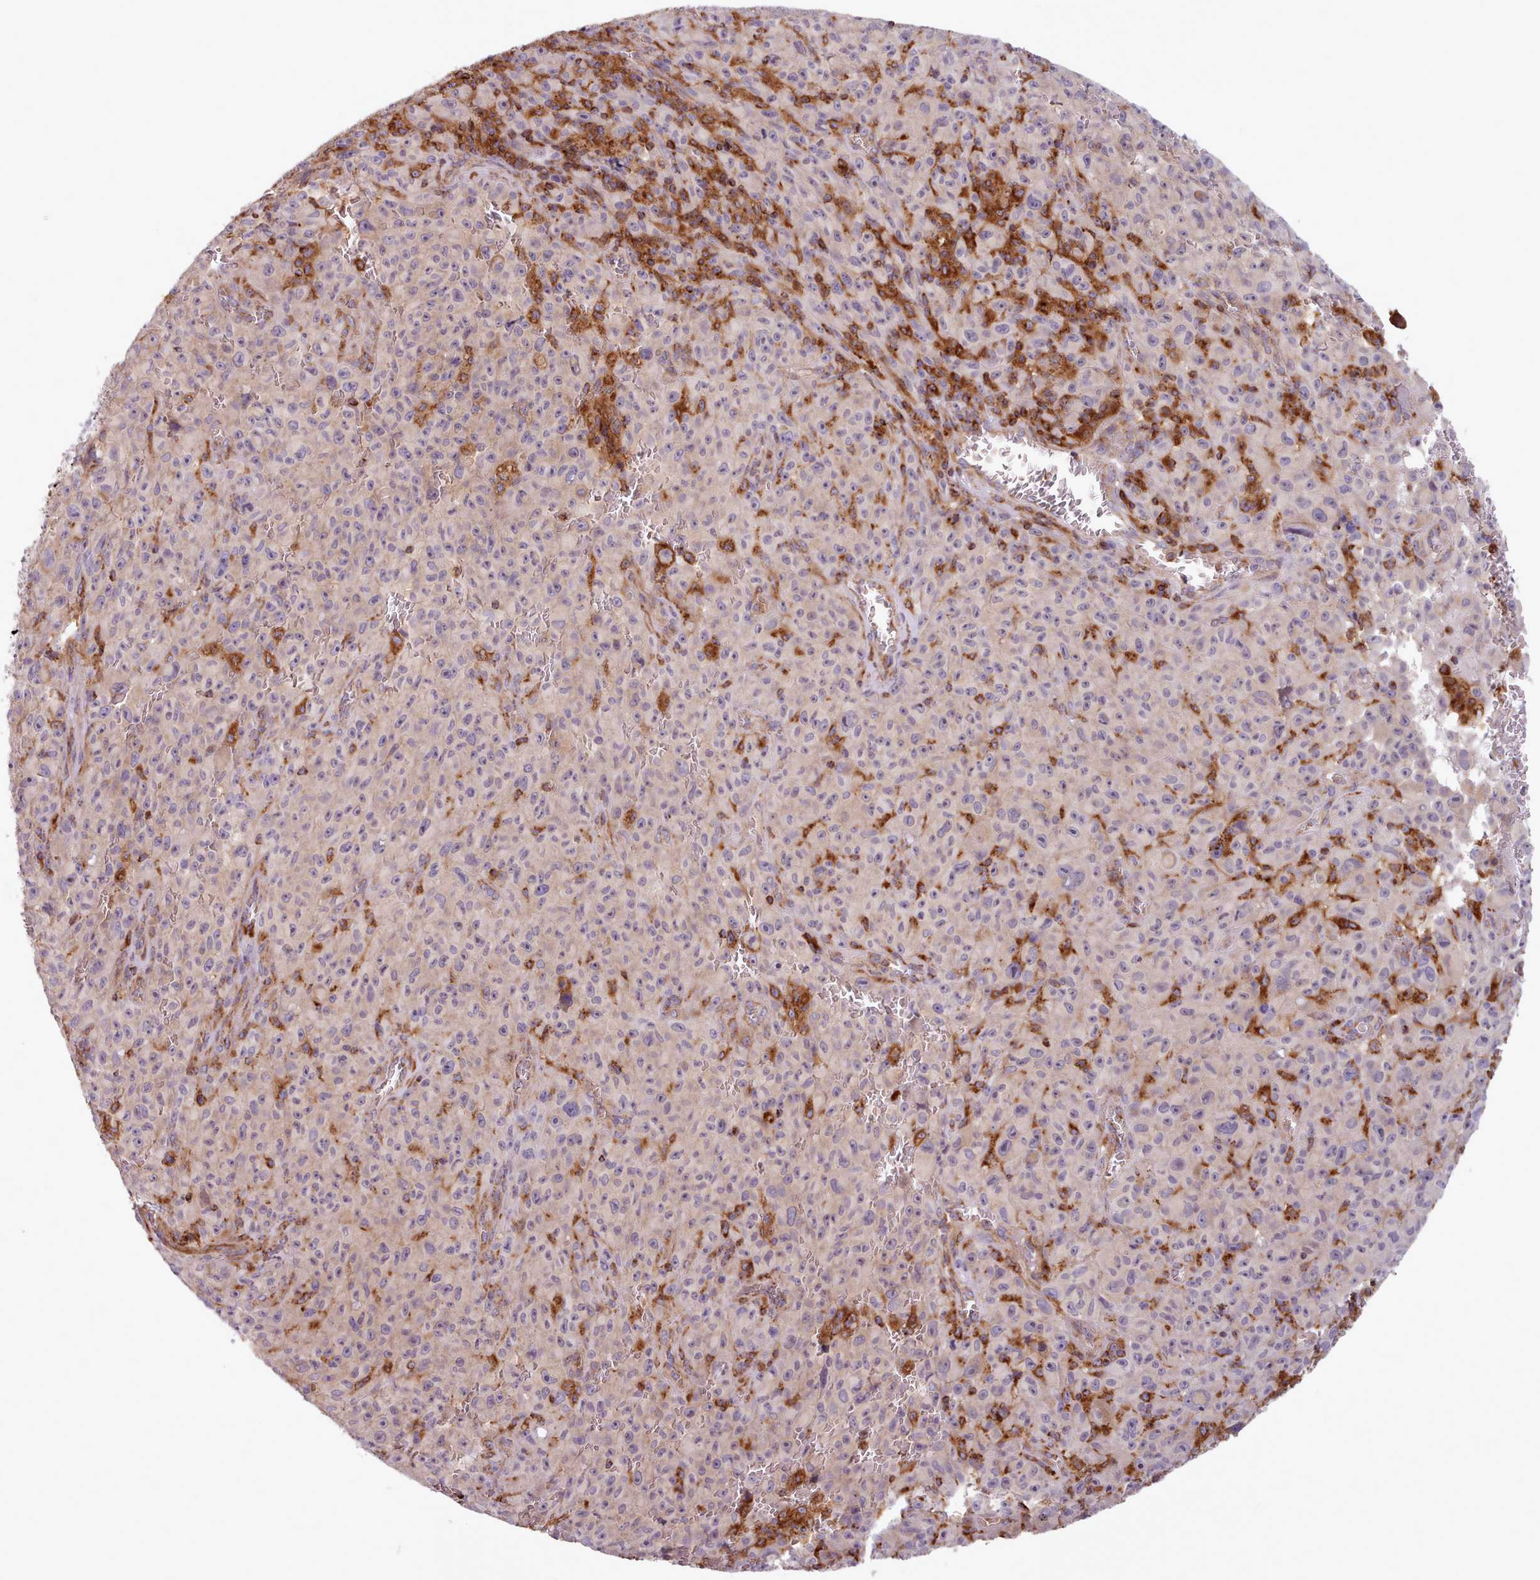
{"staining": {"intensity": "negative", "quantity": "none", "location": "none"}, "tissue": "melanoma", "cell_type": "Tumor cells", "image_type": "cancer", "snomed": [{"axis": "morphology", "description": "Malignant melanoma, NOS"}, {"axis": "topography", "description": "Skin"}], "caption": "Photomicrograph shows no significant protein staining in tumor cells of malignant melanoma. The staining was performed using DAB to visualize the protein expression in brown, while the nuclei were stained in blue with hematoxylin (Magnification: 20x).", "gene": "CRYBG1", "patient": {"sex": "female", "age": 82}}